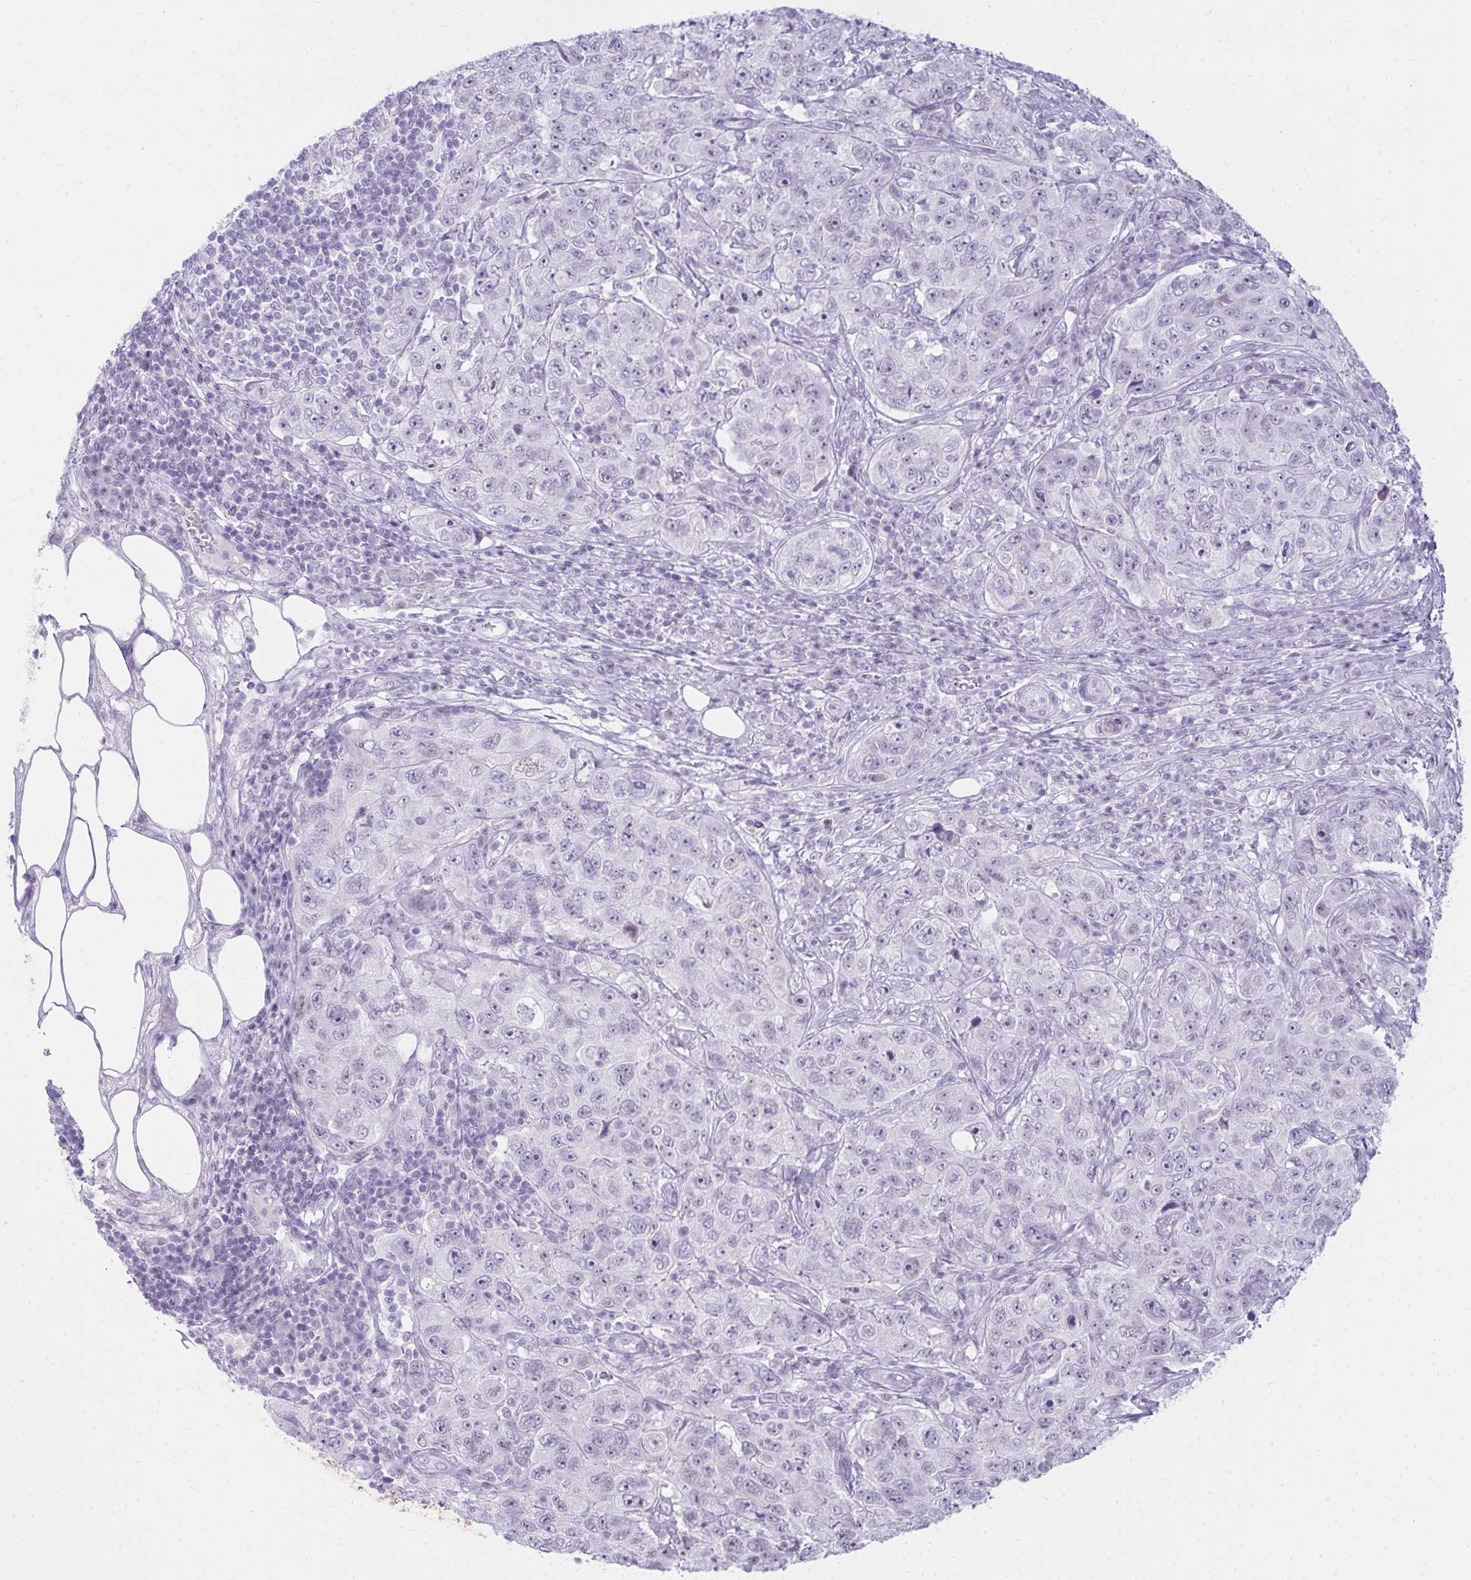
{"staining": {"intensity": "negative", "quantity": "none", "location": "none"}, "tissue": "pancreatic cancer", "cell_type": "Tumor cells", "image_type": "cancer", "snomed": [{"axis": "morphology", "description": "Adenocarcinoma, NOS"}, {"axis": "topography", "description": "Pancreas"}], "caption": "Protein analysis of adenocarcinoma (pancreatic) shows no significant expression in tumor cells. (Brightfield microscopy of DAB IHC at high magnification).", "gene": "OR5F1", "patient": {"sex": "male", "age": 68}}